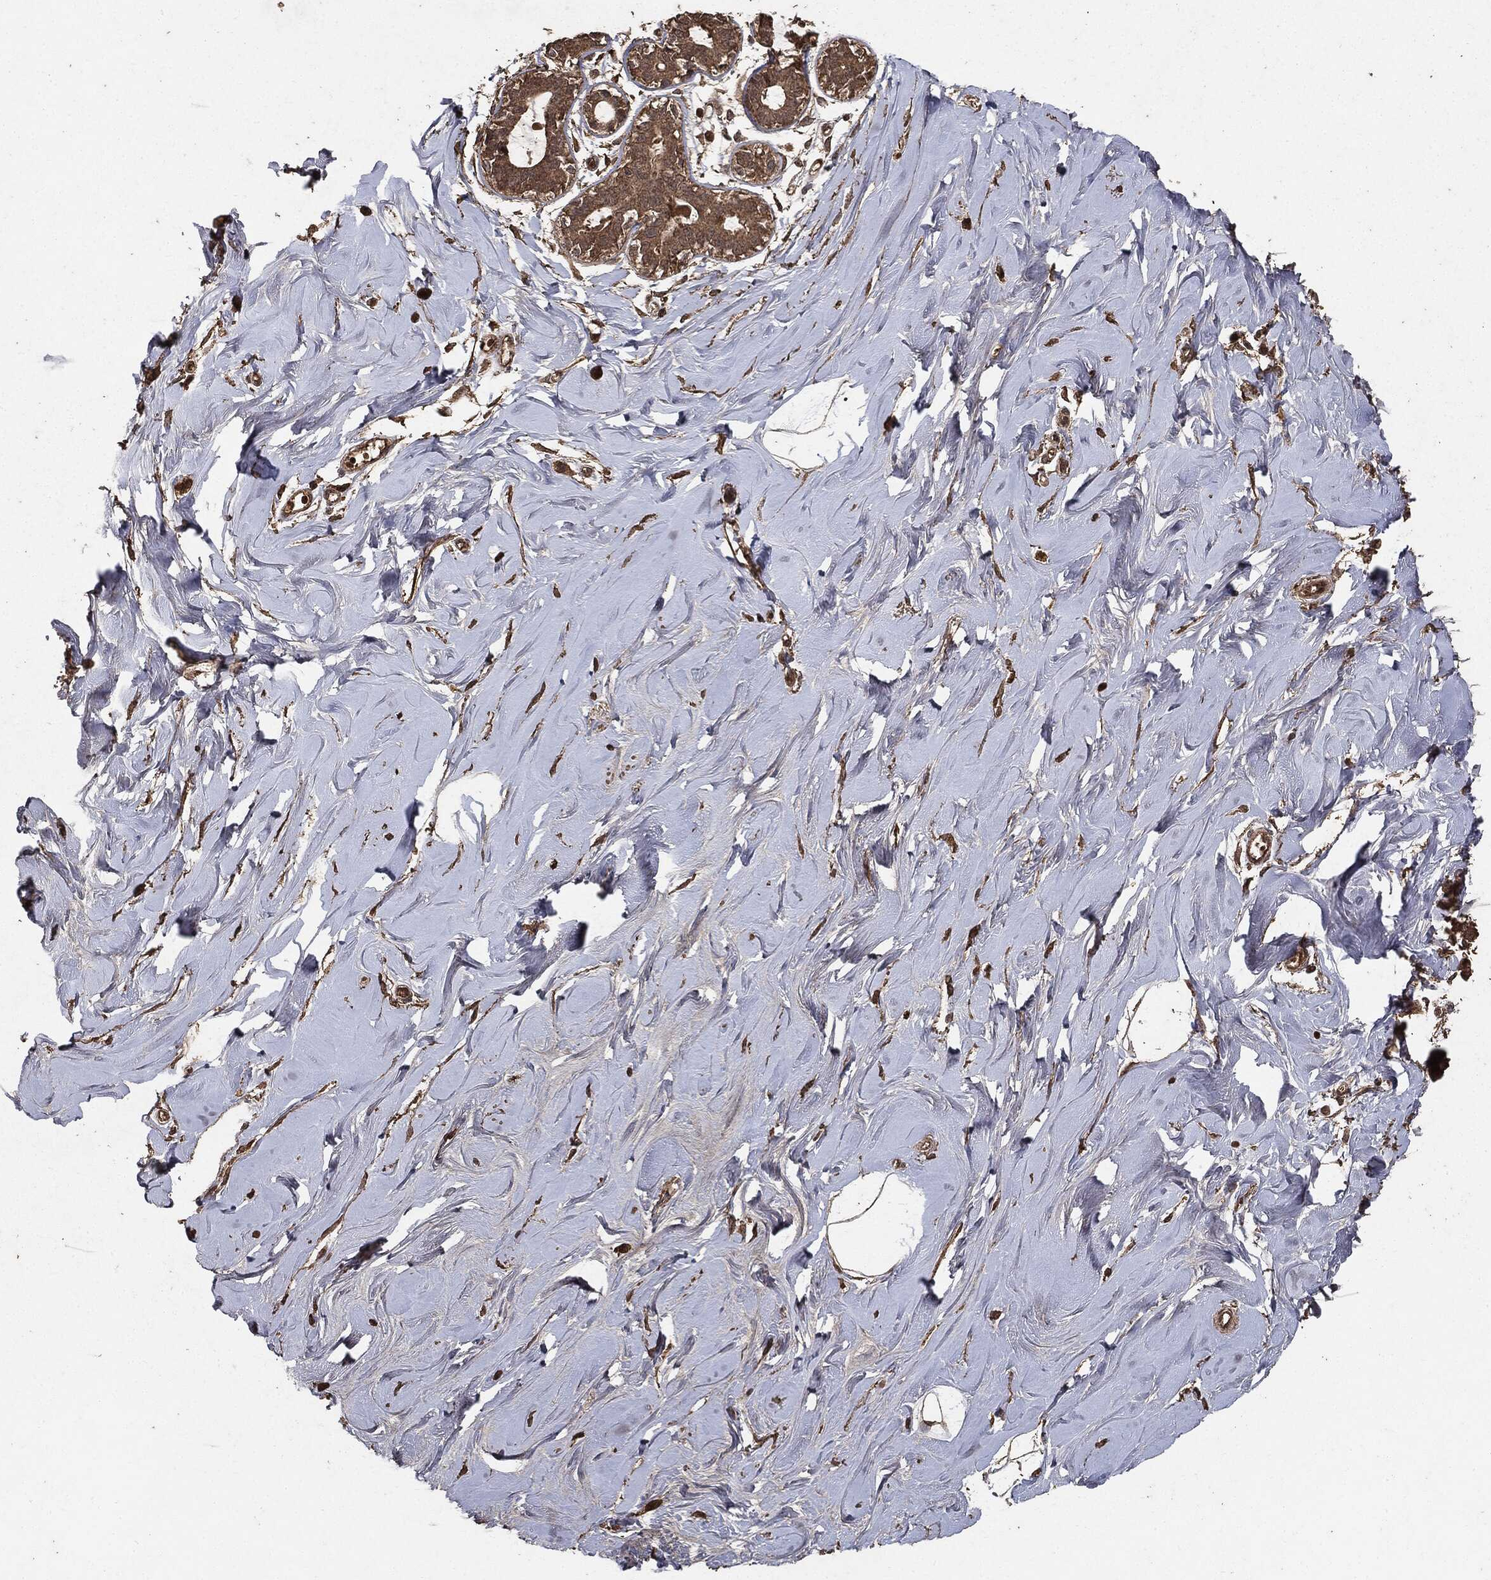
{"staining": {"intensity": "strong", "quantity": ">75%", "location": "cytoplasmic/membranous"}, "tissue": "soft tissue", "cell_type": "Fibroblasts", "image_type": "normal", "snomed": [{"axis": "morphology", "description": "Normal tissue, NOS"}, {"axis": "topography", "description": "Breast"}], "caption": "Brown immunohistochemical staining in unremarkable human soft tissue shows strong cytoplasmic/membranous expression in about >75% of fibroblasts. Using DAB (brown) and hematoxylin (blue) stains, captured at high magnification using brightfield microscopy.", "gene": "NME1", "patient": {"sex": "female", "age": 49}}